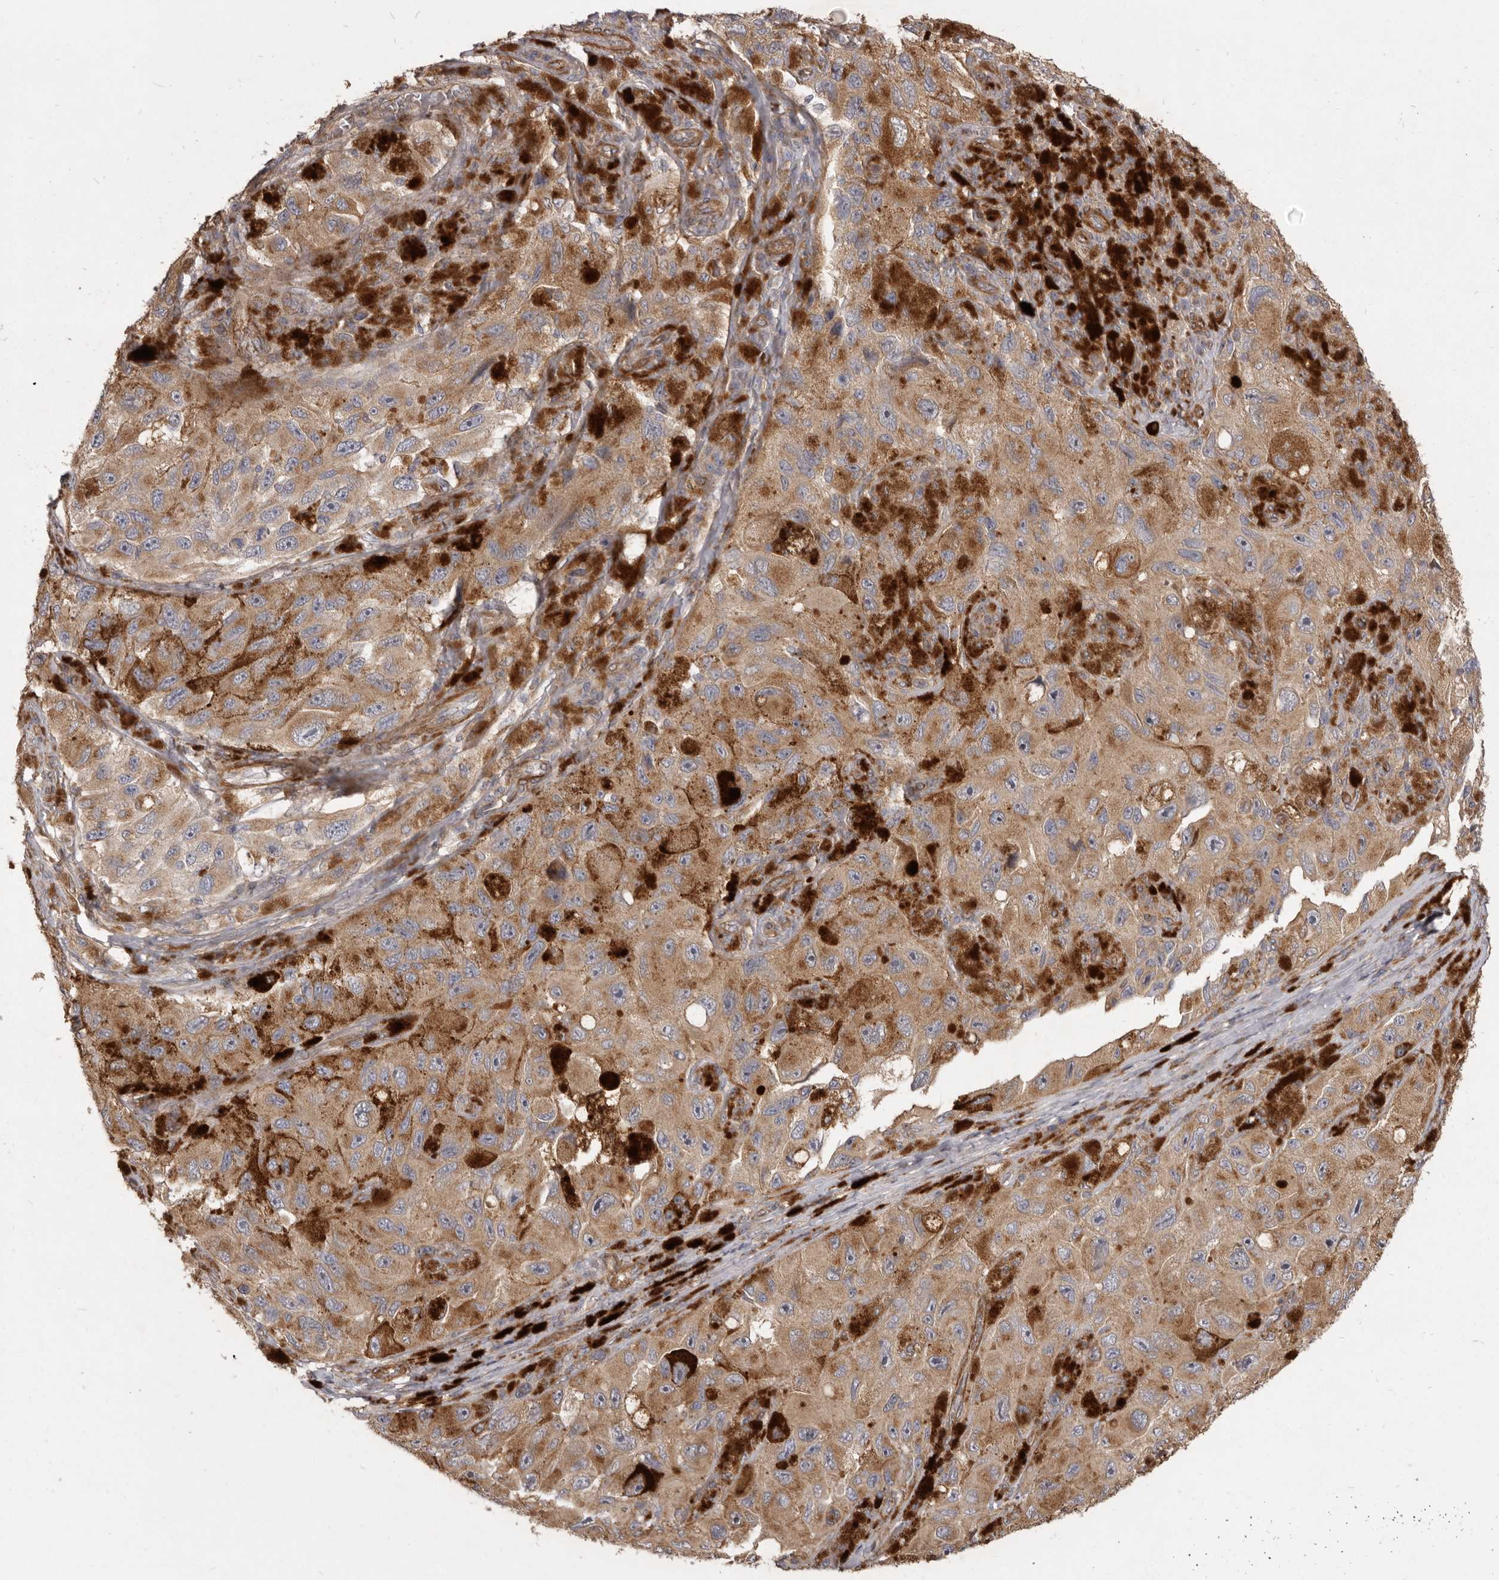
{"staining": {"intensity": "moderate", "quantity": ">75%", "location": "cytoplasmic/membranous"}, "tissue": "melanoma", "cell_type": "Tumor cells", "image_type": "cancer", "snomed": [{"axis": "morphology", "description": "Malignant melanoma, NOS"}, {"axis": "topography", "description": "Skin"}], "caption": "This micrograph displays malignant melanoma stained with immunohistochemistry (IHC) to label a protein in brown. The cytoplasmic/membranous of tumor cells show moderate positivity for the protein. Nuclei are counter-stained blue.", "gene": "VPS45", "patient": {"sex": "female", "age": 73}}